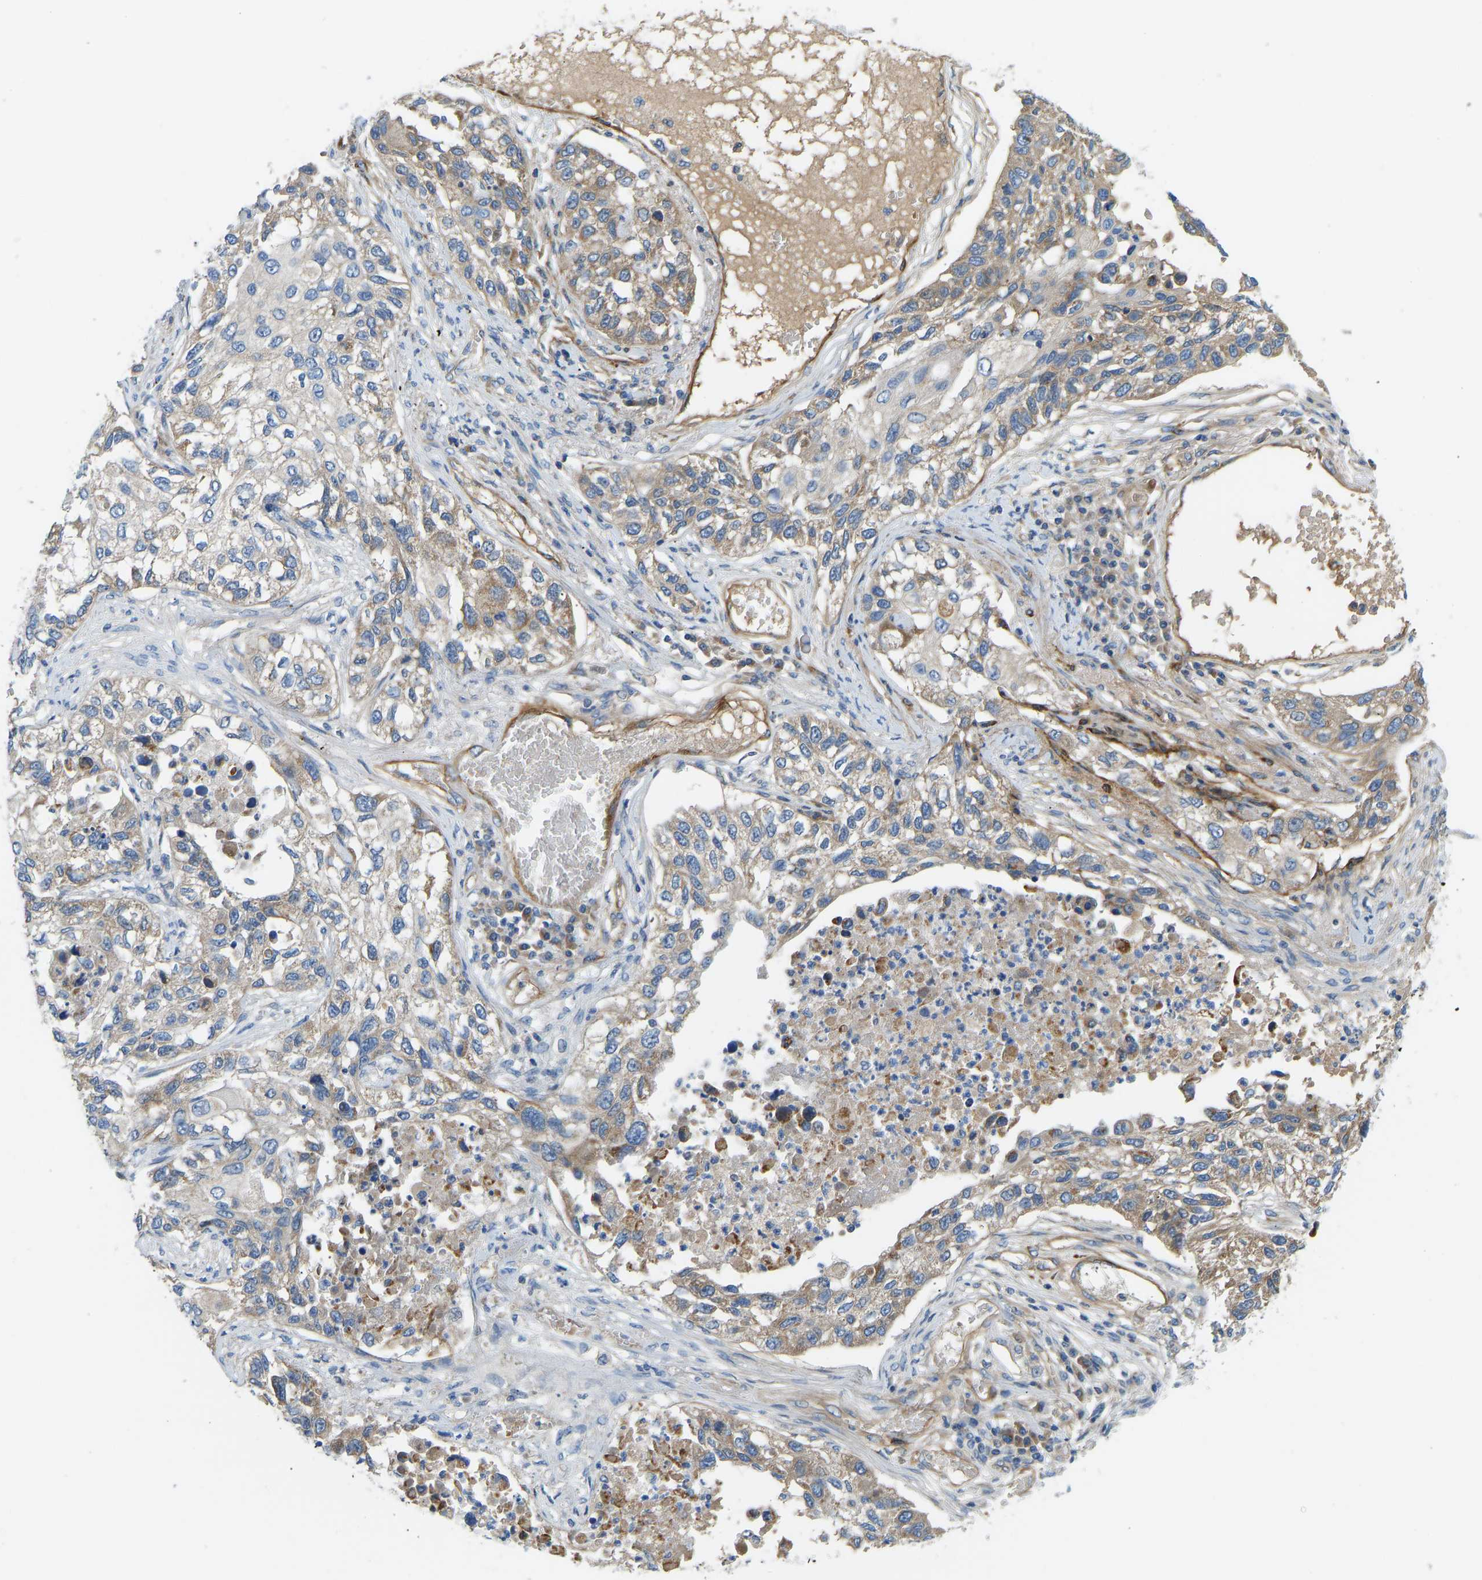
{"staining": {"intensity": "moderate", "quantity": ">75%", "location": "cytoplasmic/membranous"}, "tissue": "lung cancer", "cell_type": "Tumor cells", "image_type": "cancer", "snomed": [{"axis": "morphology", "description": "Squamous cell carcinoma, NOS"}, {"axis": "topography", "description": "Lung"}], "caption": "Protein positivity by immunohistochemistry shows moderate cytoplasmic/membranous expression in about >75% of tumor cells in squamous cell carcinoma (lung). (brown staining indicates protein expression, while blue staining denotes nuclei).", "gene": "COL15A1", "patient": {"sex": "male", "age": 71}}